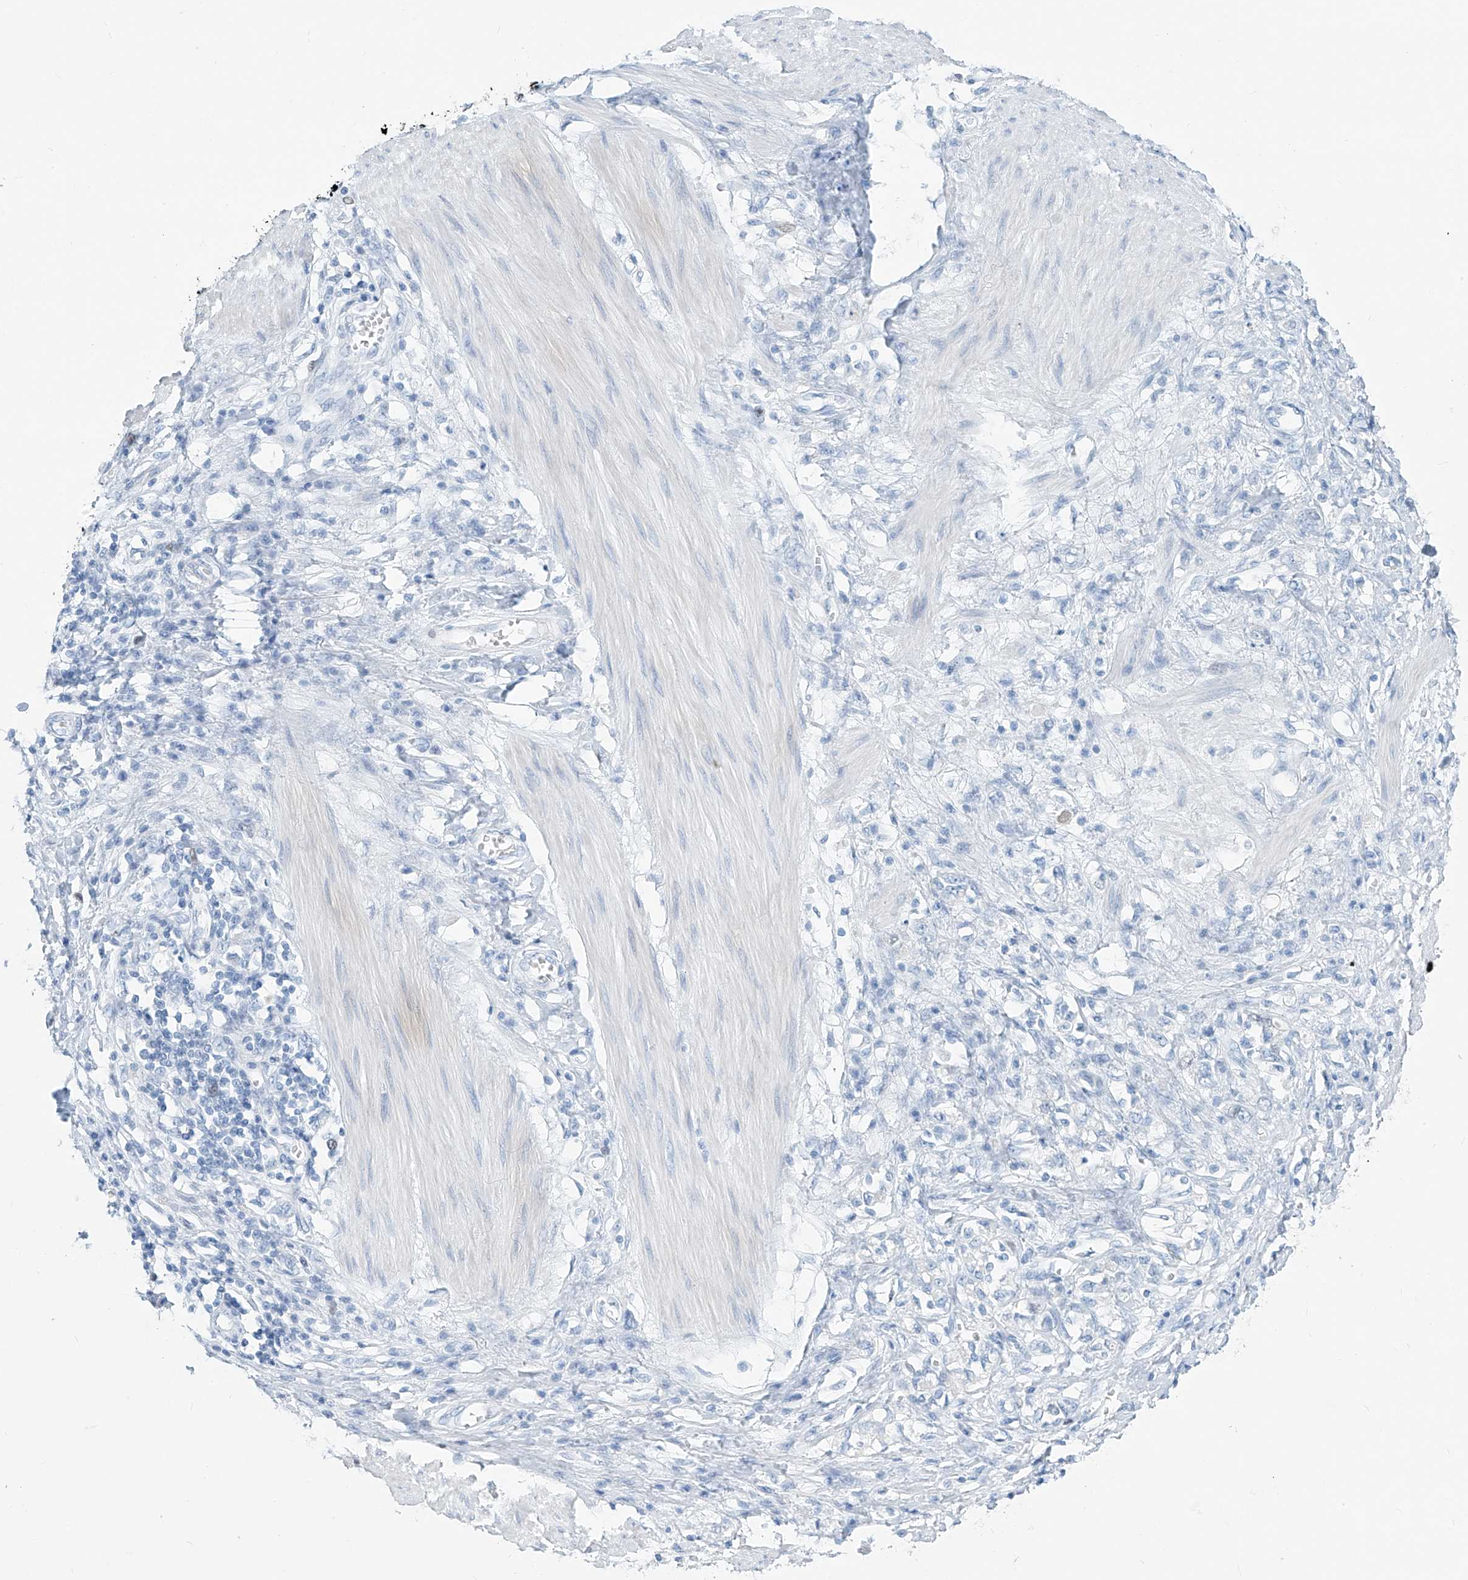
{"staining": {"intensity": "negative", "quantity": "none", "location": "none"}, "tissue": "stomach cancer", "cell_type": "Tumor cells", "image_type": "cancer", "snomed": [{"axis": "morphology", "description": "Adenocarcinoma, NOS"}, {"axis": "topography", "description": "Stomach"}], "caption": "Histopathology image shows no protein expression in tumor cells of stomach cancer (adenocarcinoma) tissue. (DAB (3,3'-diaminobenzidine) immunohistochemistry (IHC) with hematoxylin counter stain).", "gene": "SGO2", "patient": {"sex": "female", "age": 76}}